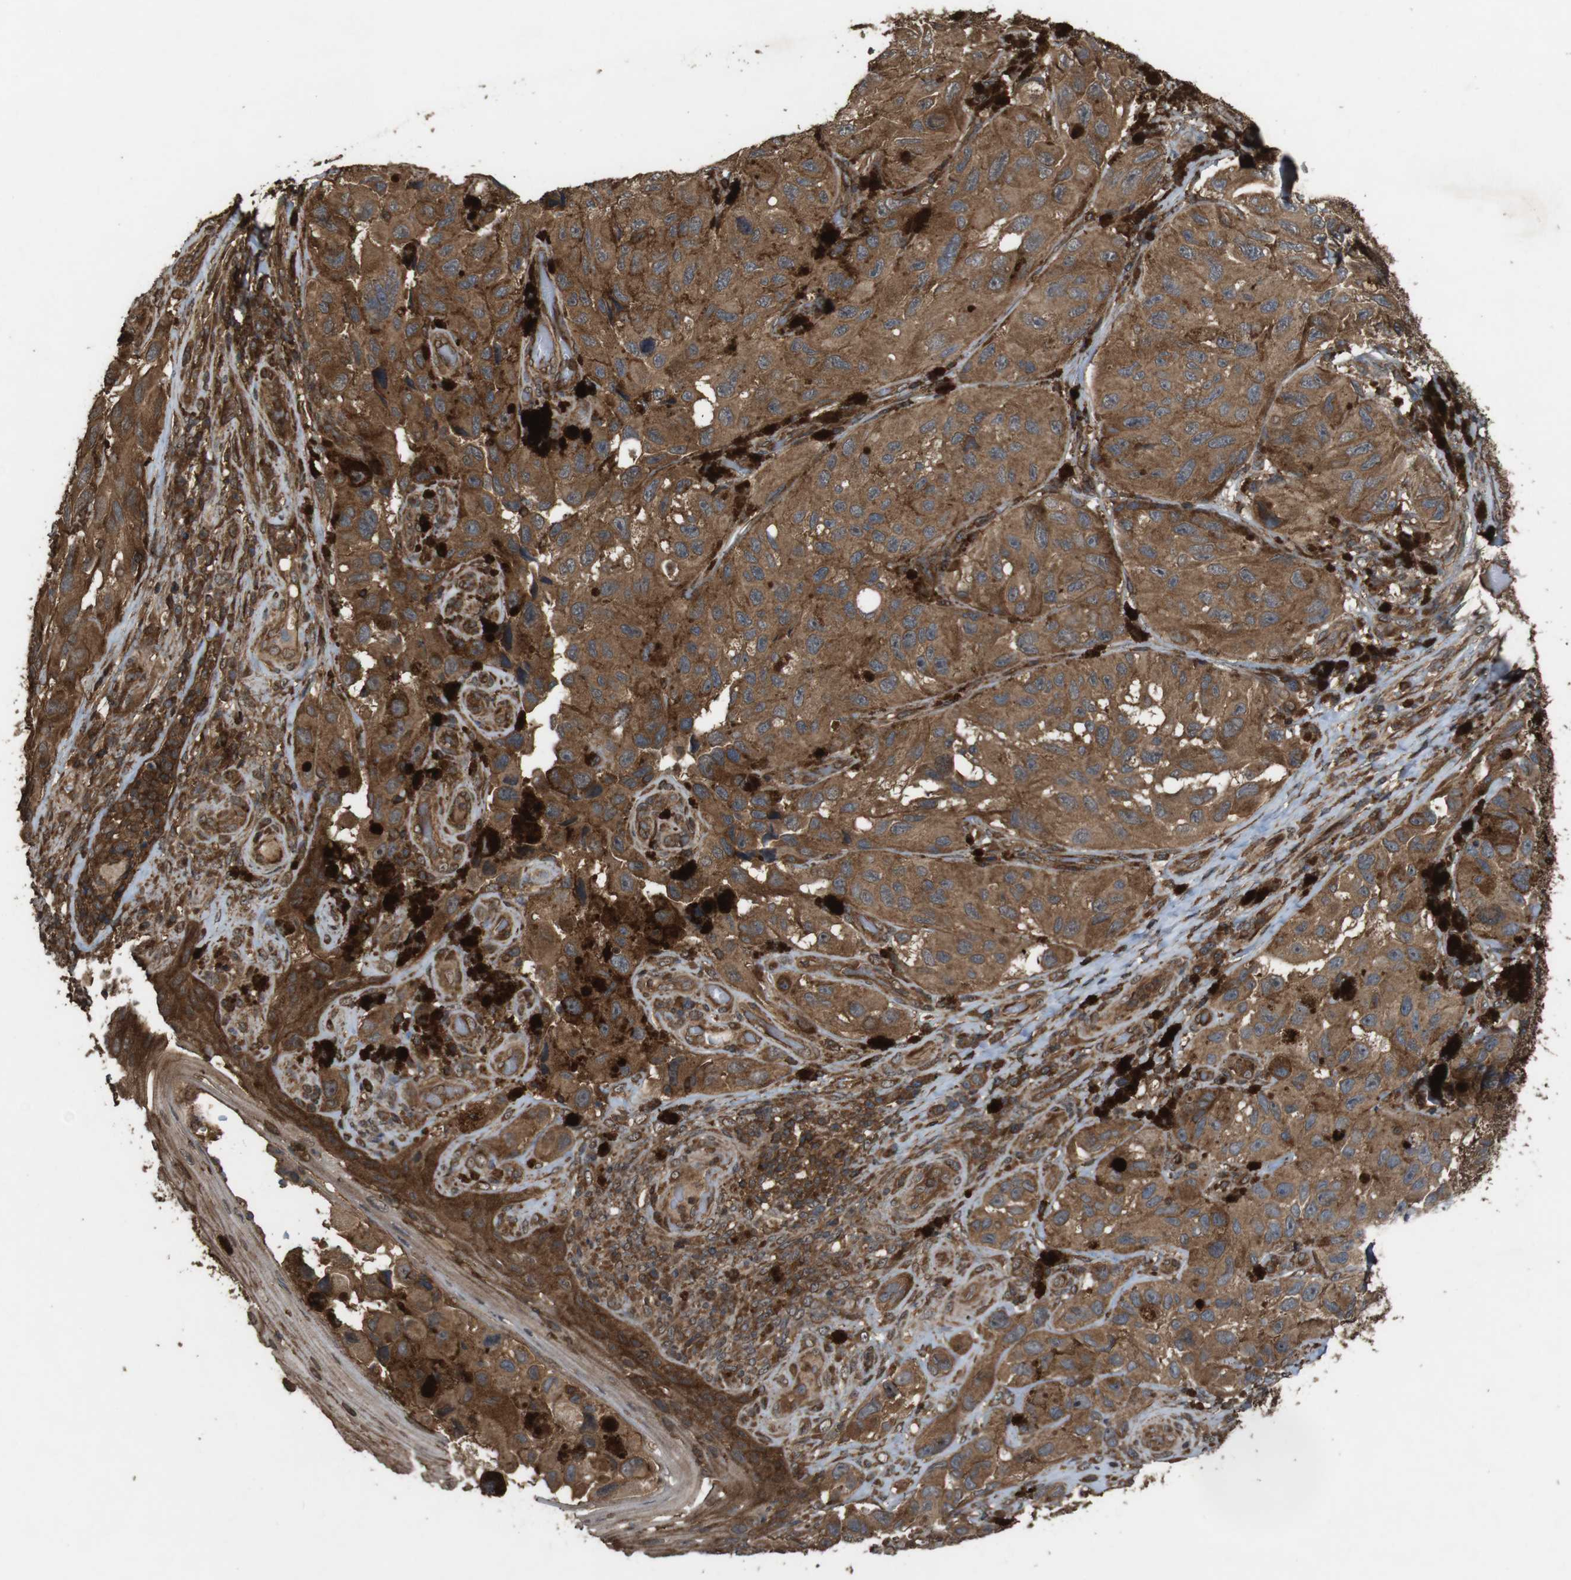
{"staining": {"intensity": "strong", "quantity": ">75%", "location": "cytoplasmic/membranous"}, "tissue": "melanoma", "cell_type": "Tumor cells", "image_type": "cancer", "snomed": [{"axis": "morphology", "description": "Malignant melanoma, NOS"}, {"axis": "topography", "description": "Skin"}], "caption": "Melanoma stained with IHC demonstrates strong cytoplasmic/membranous staining in about >75% of tumor cells.", "gene": "BAG4", "patient": {"sex": "female", "age": 73}}